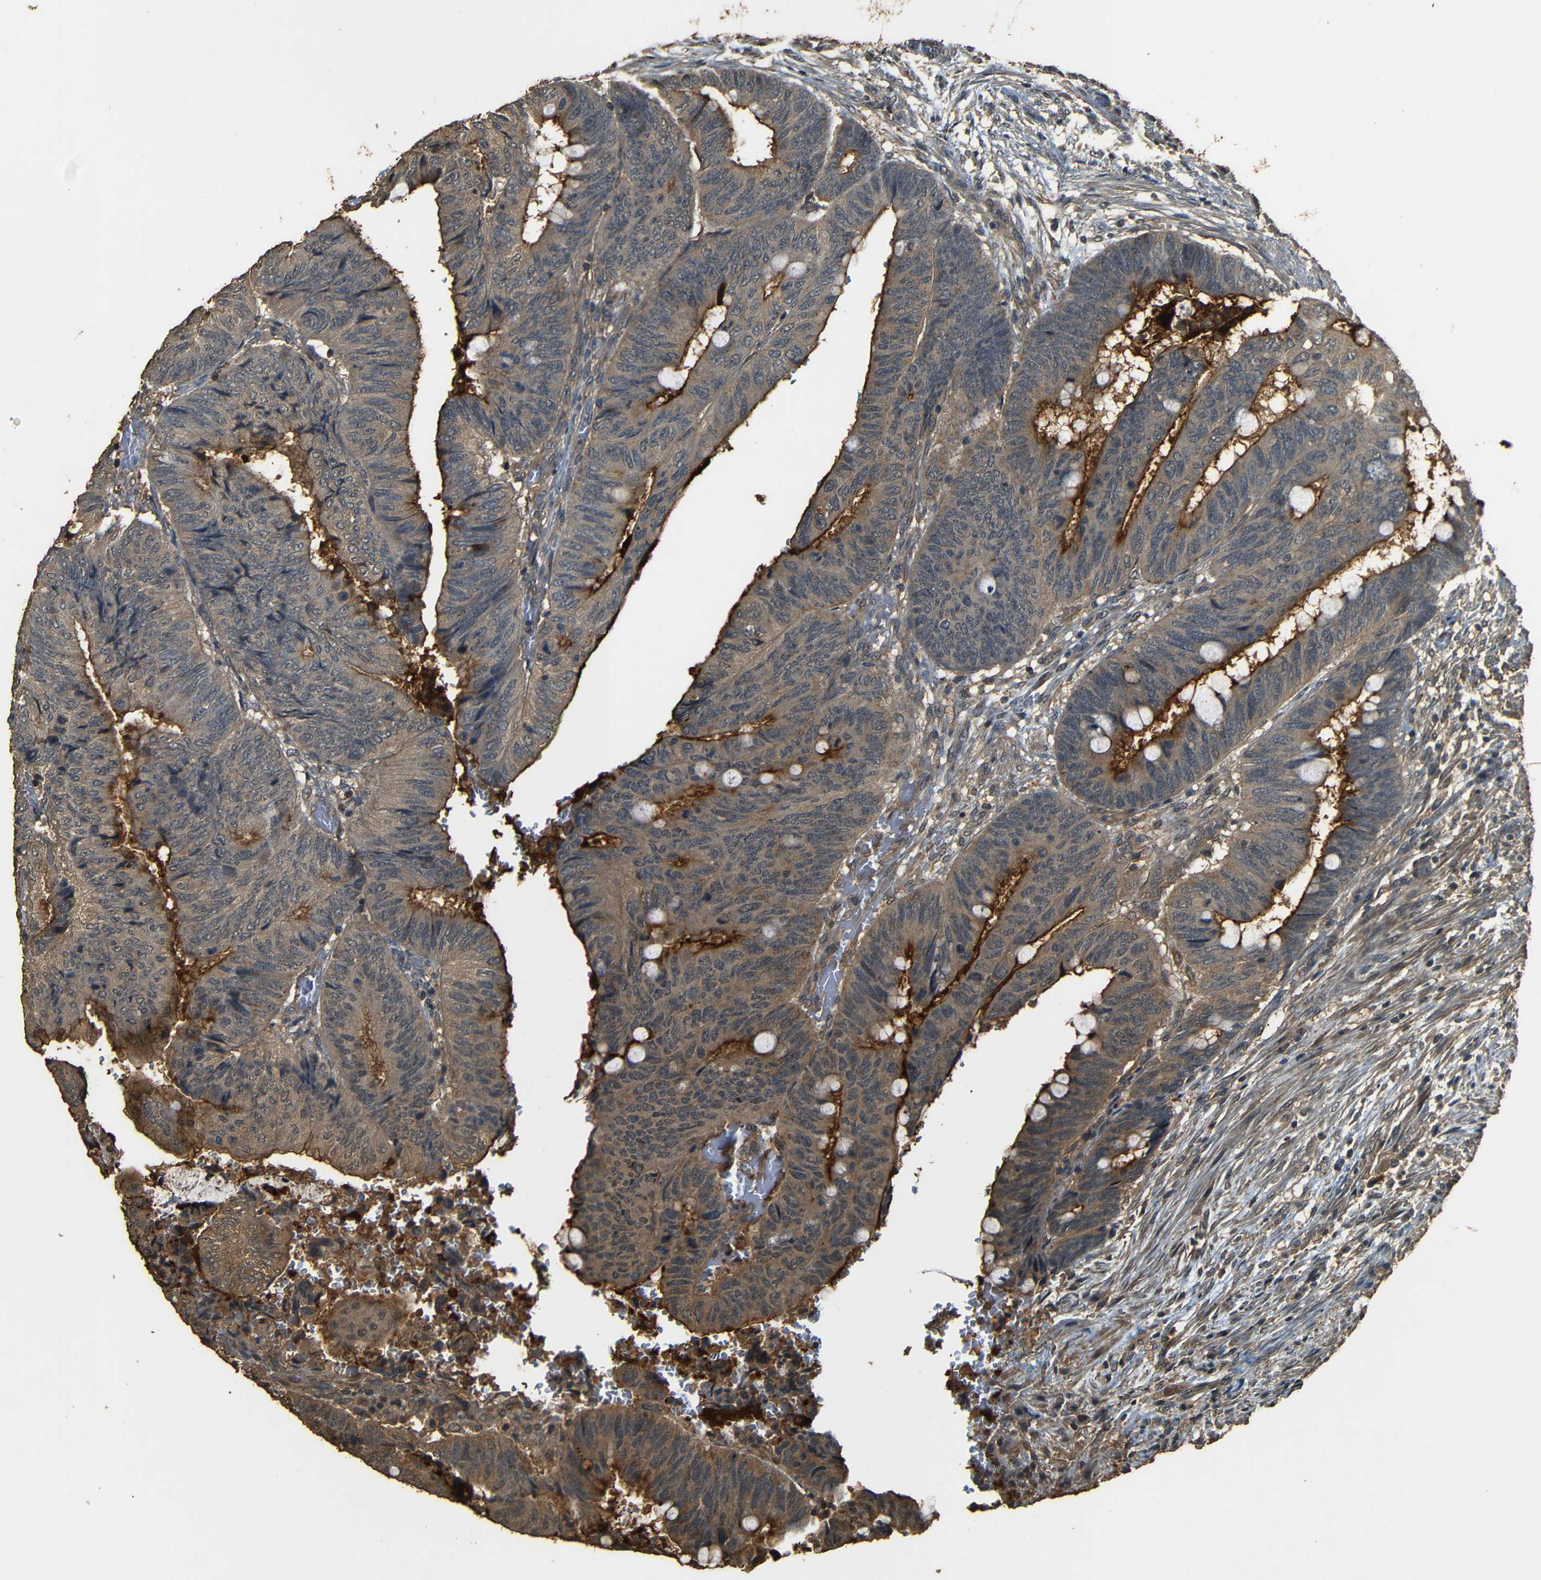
{"staining": {"intensity": "moderate", "quantity": ">75%", "location": "cytoplasmic/membranous"}, "tissue": "colorectal cancer", "cell_type": "Tumor cells", "image_type": "cancer", "snomed": [{"axis": "morphology", "description": "Normal tissue, NOS"}, {"axis": "morphology", "description": "Adenocarcinoma, NOS"}, {"axis": "topography", "description": "Rectum"}, {"axis": "topography", "description": "Peripheral nerve tissue"}], "caption": "The image demonstrates a brown stain indicating the presence of a protein in the cytoplasmic/membranous of tumor cells in colorectal cancer (adenocarcinoma).", "gene": "PDE5A", "patient": {"sex": "male", "age": 92}}